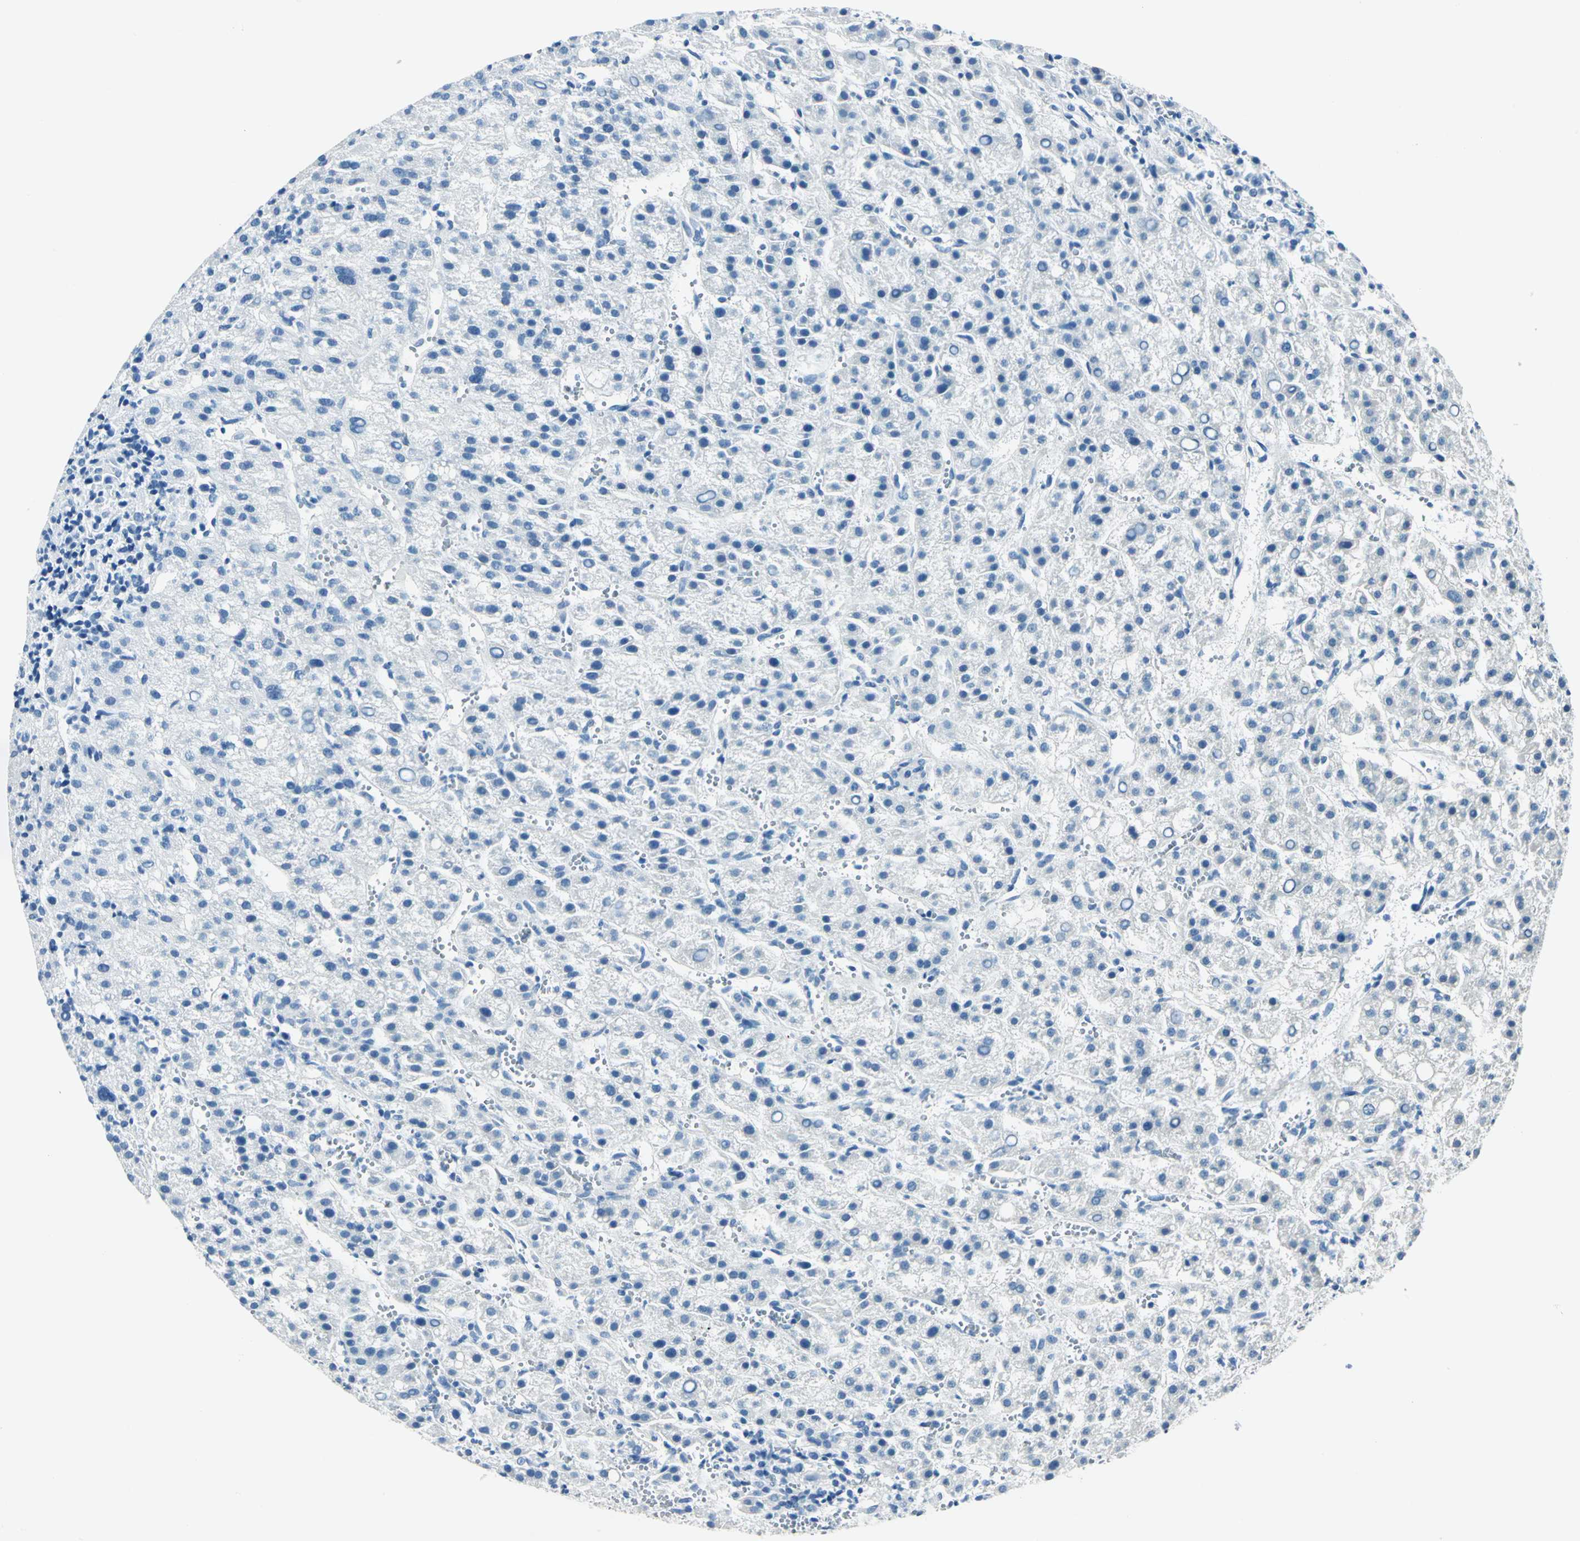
{"staining": {"intensity": "negative", "quantity": "none", "location": "none"}, "tissue": "liver cancer", "cell_type": "Tumor cells", "image_type": "cancer", "snomed": [{"axis": "morphology", "description": "Carcinoma, Hepatocellular, NOS"}, {"axis": "topography", "description": "Liver"}], "caption": "Liver cancer was stained to show a protein in brown. There is no significant expression in tumor cells.", "gene": "AKR1A1", "patient": {"sex": "female", "age": 58}}